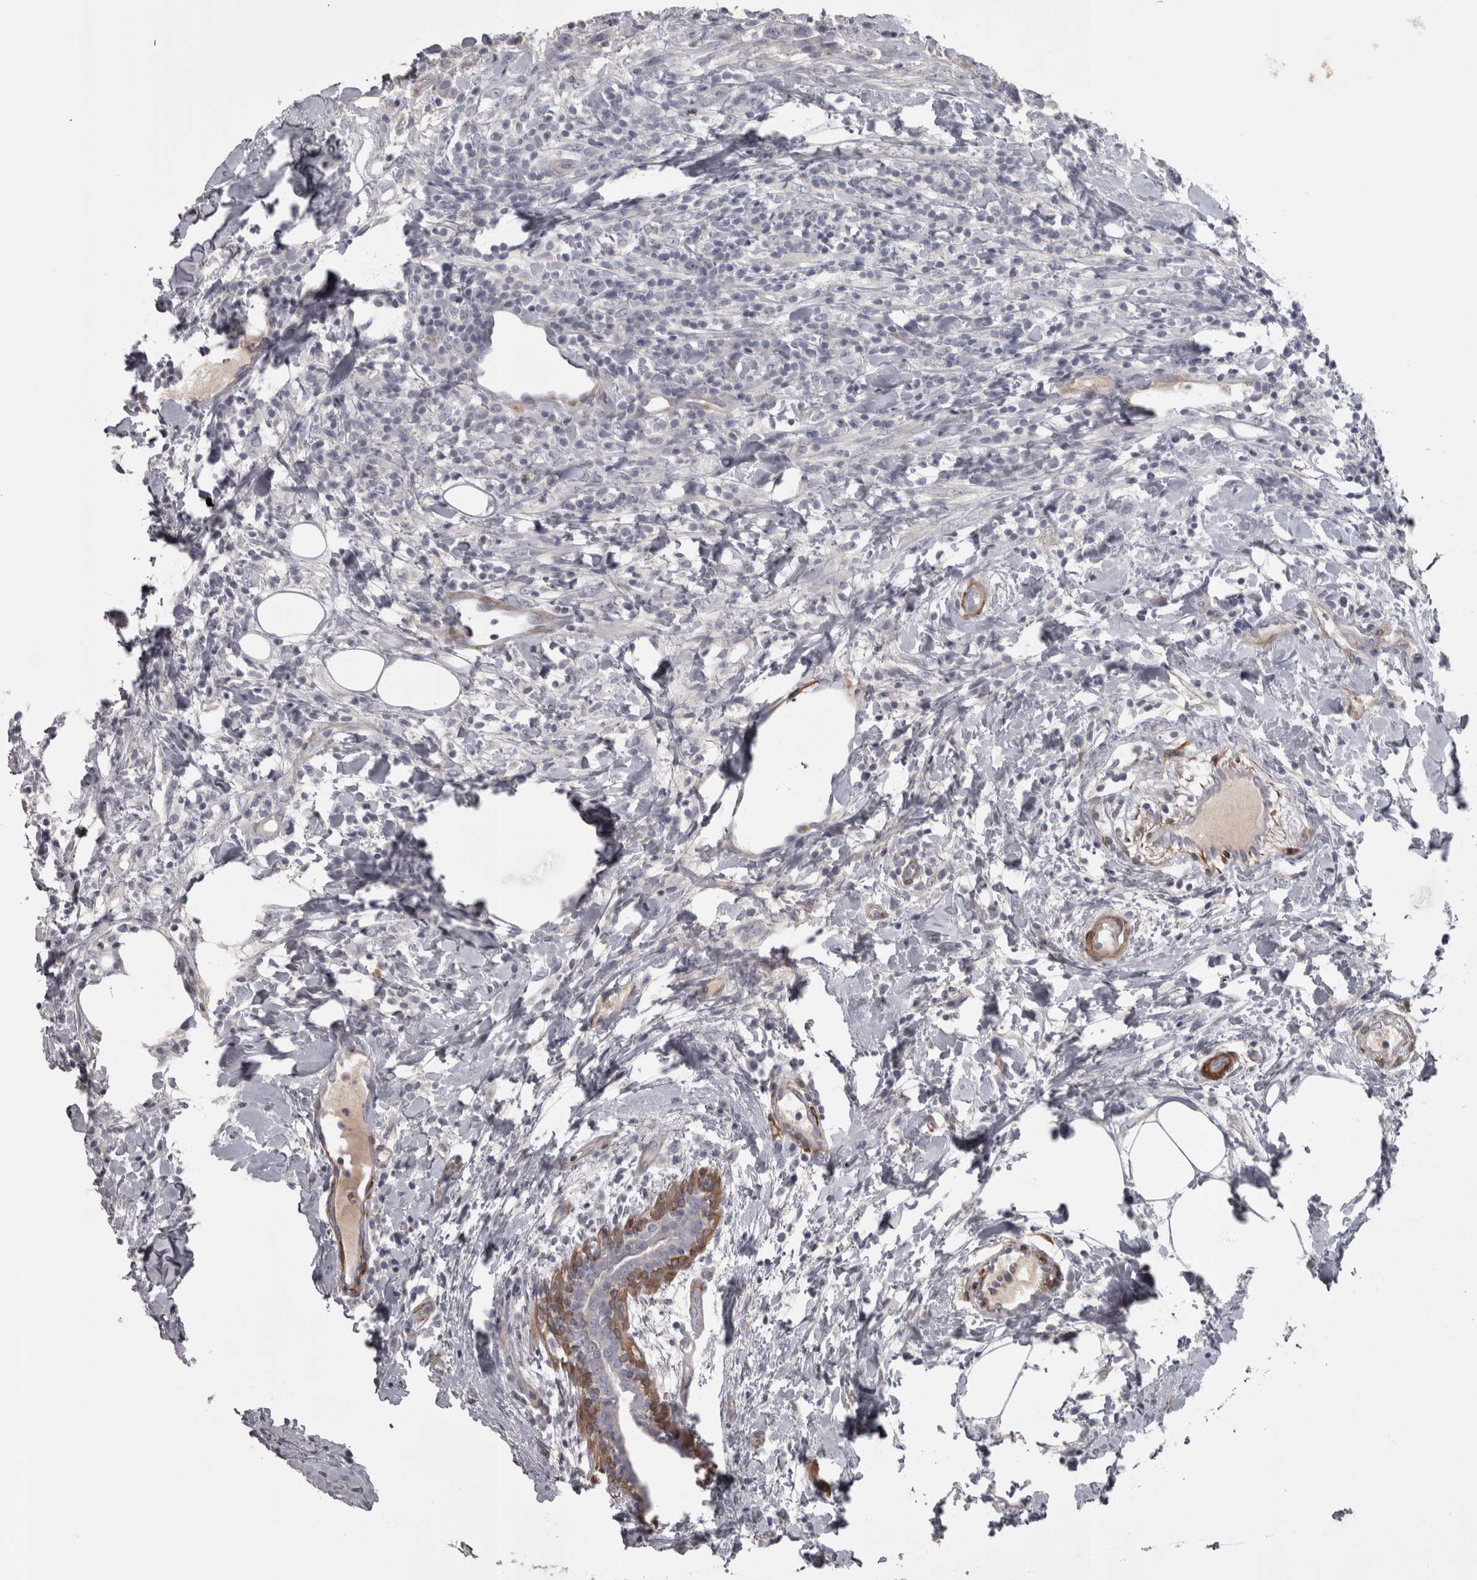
{"staining": {"intensity": "negative", "quantity": "none", "location": "none"}, "tissue": "breast cancer", "cell_type": "Tumor cells", "image_type": "cancer", "snomed": [{"axis": "morphology", "description": "Duct carcinoma"}, {"axis": "topography", "description": "Breast"}], "caption": "Protein analysis of breast invasive ductal carcinoma reveals no significant positivity in tumor cells.", "gene": "PPP1R12B", "patient": {"sex": "female", "age": 37}}